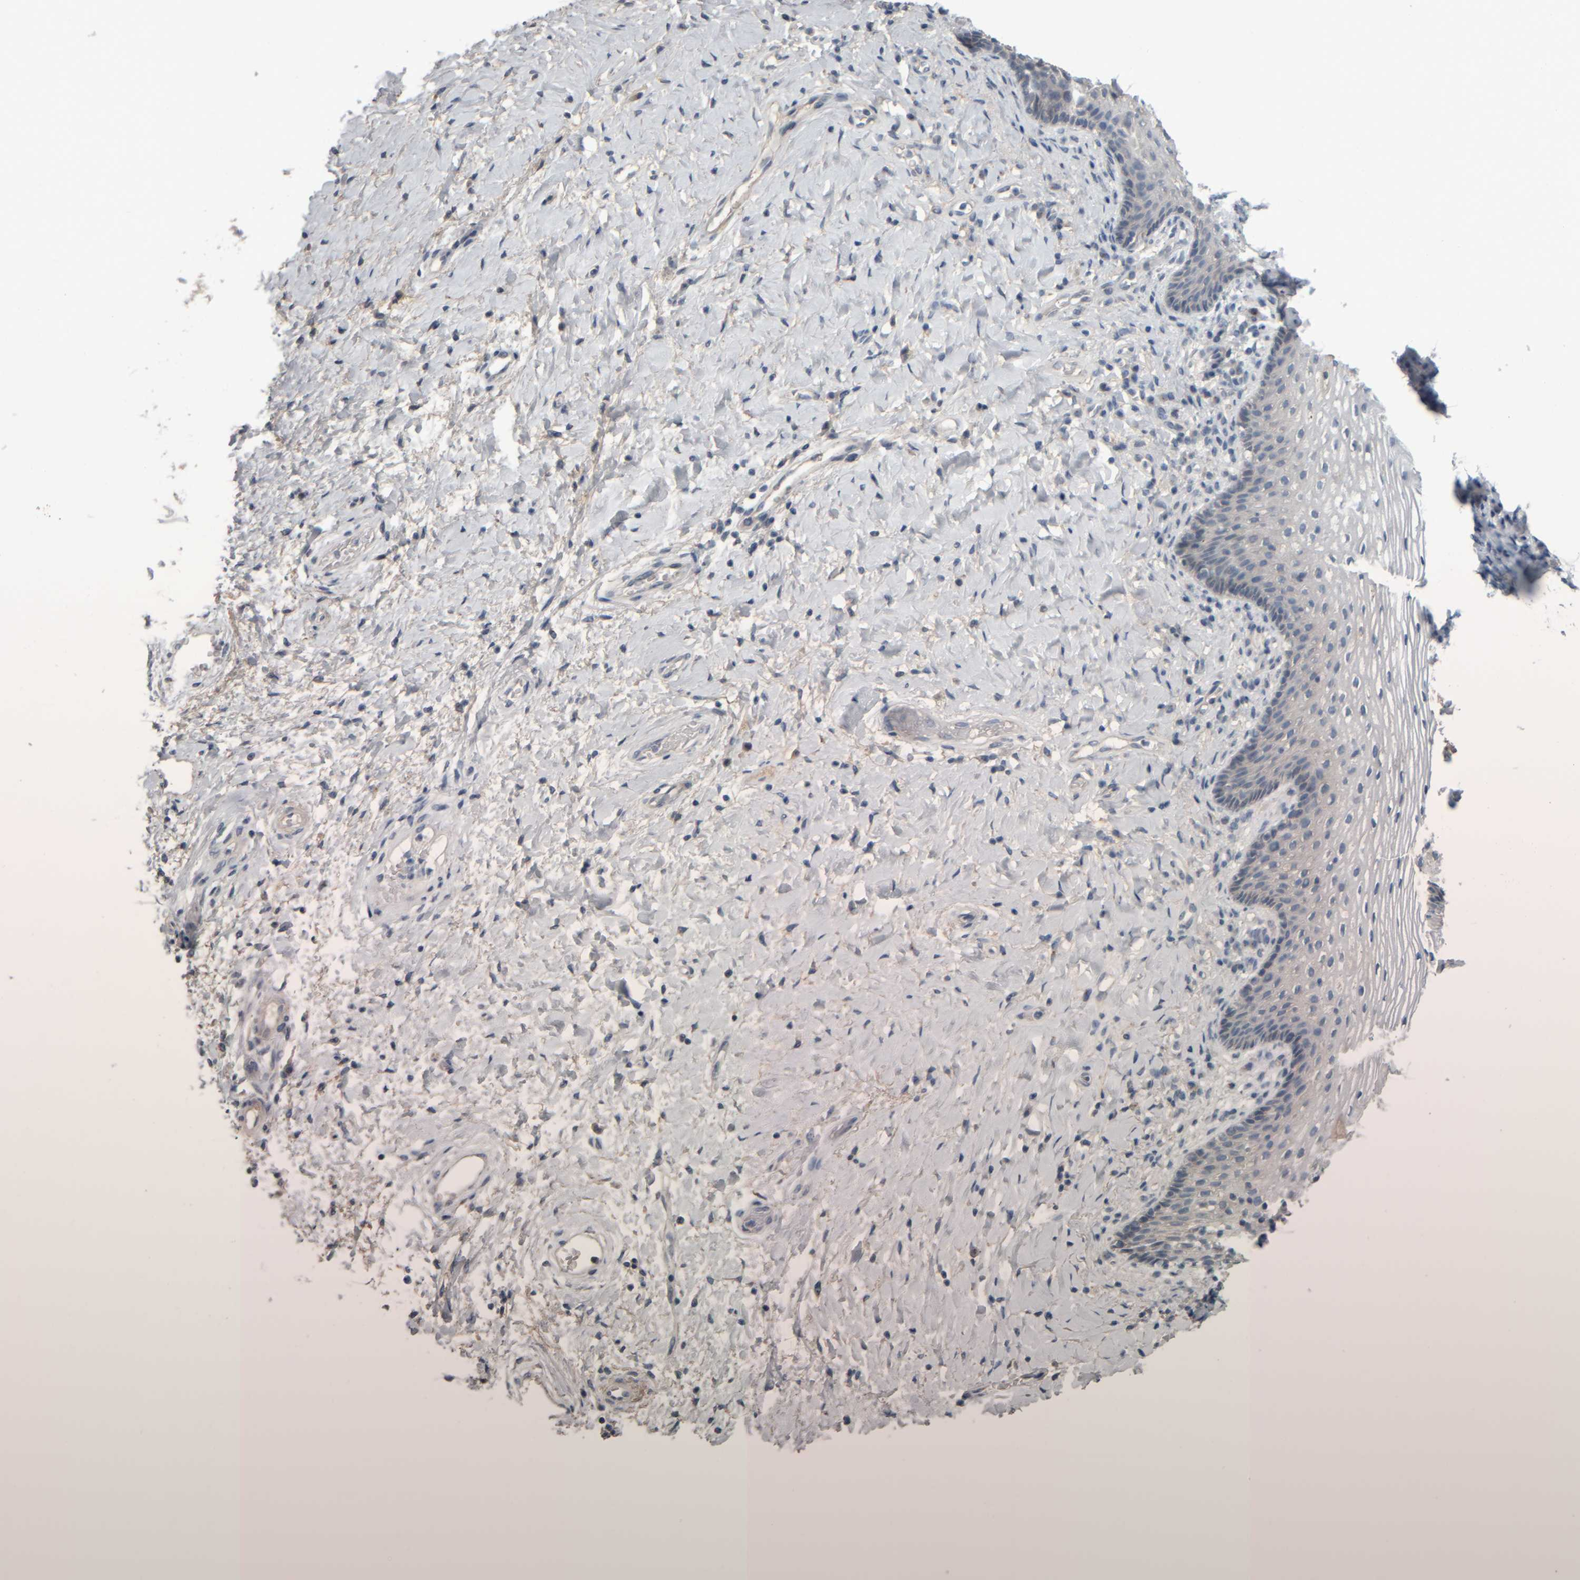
{"staining": {"intensity": "negative", "quantity": "none", "location": "none"}, "tissue": "vagina", "cell_type": "Squamous epithelial cells", "image_type": "normal", "snomed": [{"axis": "morphology", "description": "Normal tissue, NOS"}, {"axis": "topography", "description": "Vagina"}], "caption": "High power microscopy micrograph of an immunohistochemistry (IHC) image of unremarkable vagina, revealing no significant positivity in squamous epithelial cells. (DAB (3,3'-diaminobenzidine) IHC with hematoxylin counter stain).", "gene": "CAVIN4", "patient": {"sex": "female", "age": 60}}